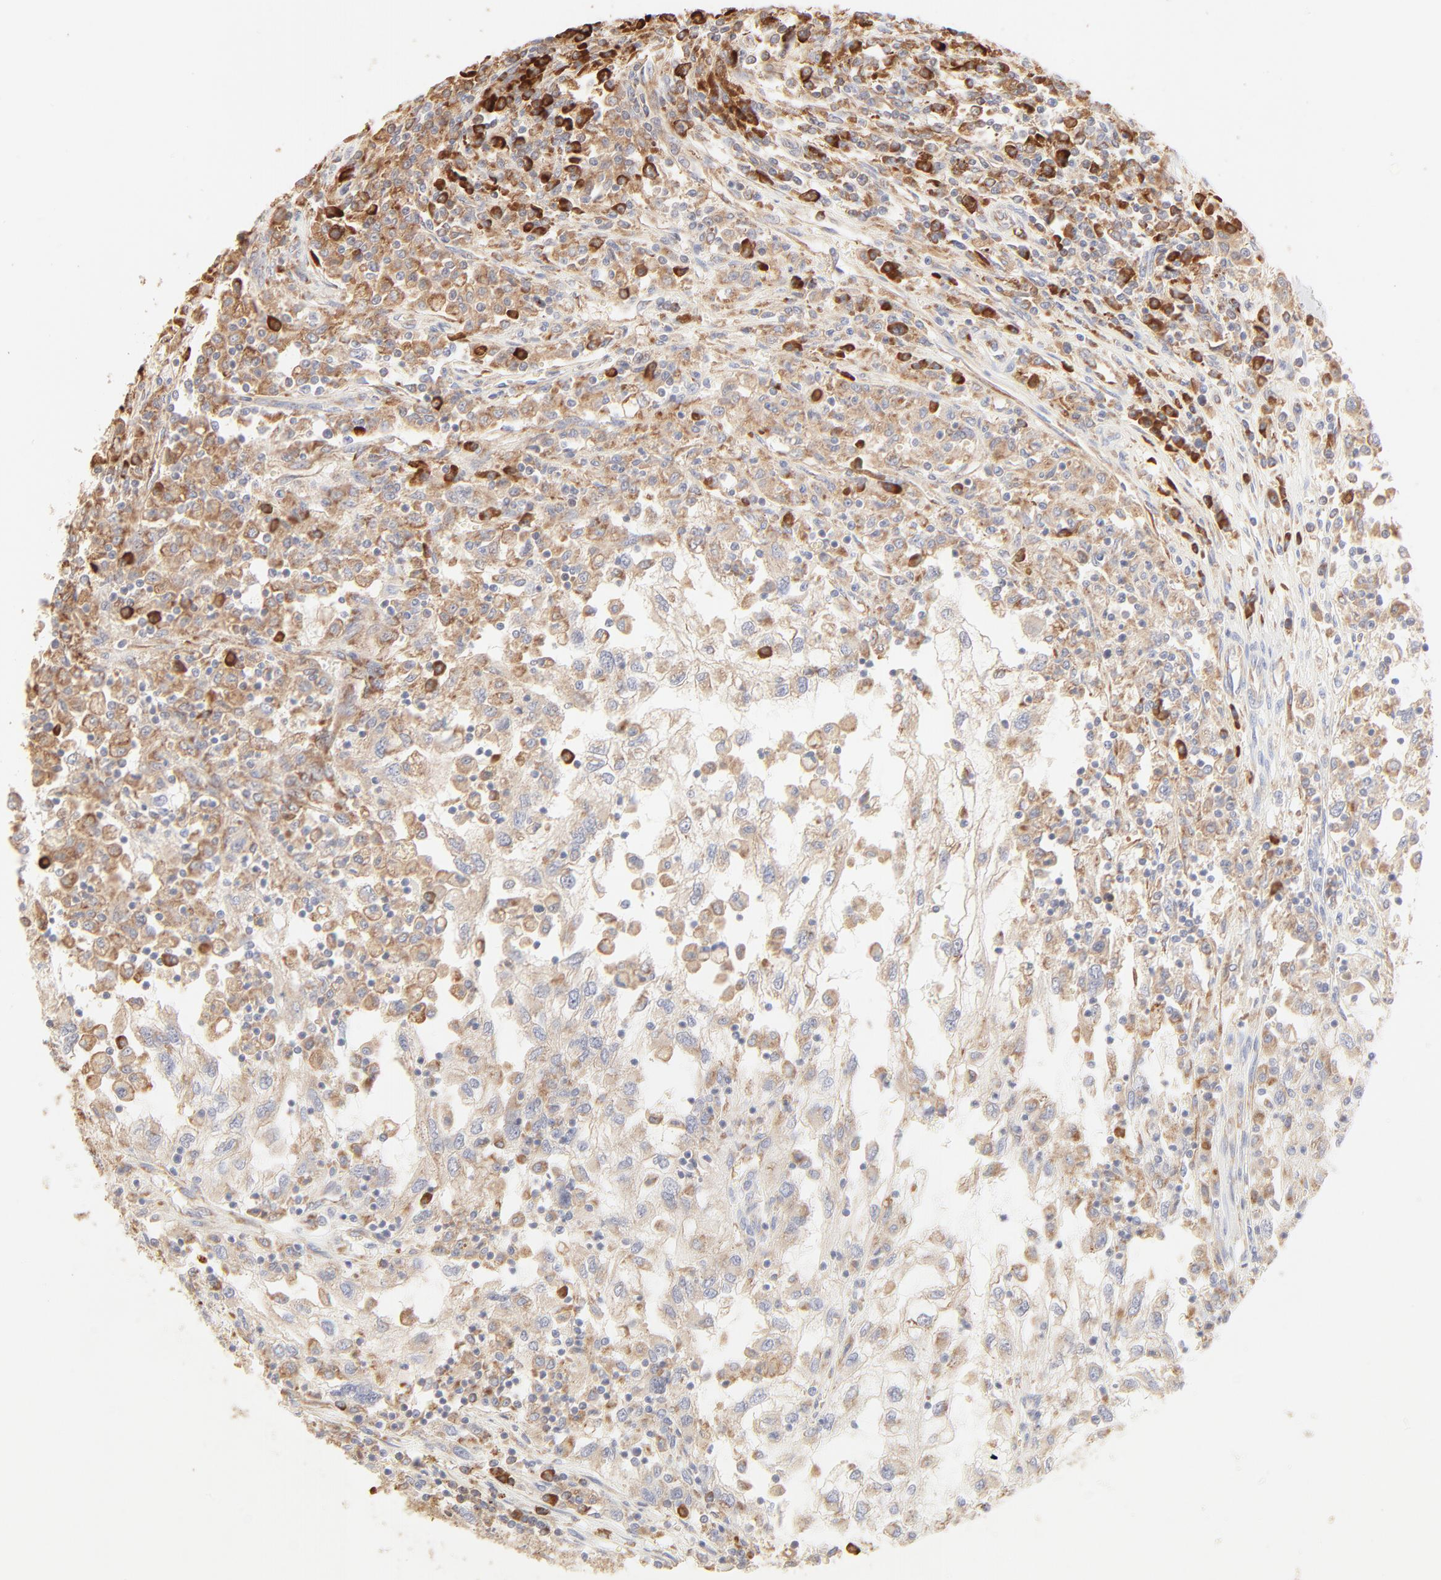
{"staining": {"intensity": "moderate", "quantity": ">75%", "location": "cytoplasmic/membranous"}, "tissue": "renal cancer", "cell_type": "Tumor cells", "image_type": "cancer", "snomed": [{"axis": "morphology", "description": "Normal tissue, NOS"}, {"axis": "morphology", "description": "Adenocarcinoma, NOS"}, {"axis": "topography", "description": "Kidney"}], "caption": "Immunohistochemistry histopathology image of renal cancer (adenocarcinoma) stained for a protein (brown), which shows medium levels of moderate cytoplasmic/membranous positivity in approximately >75% of tumor cells.", "gene": "RPS20", "patient": {"sex": "male", "age": 71}}